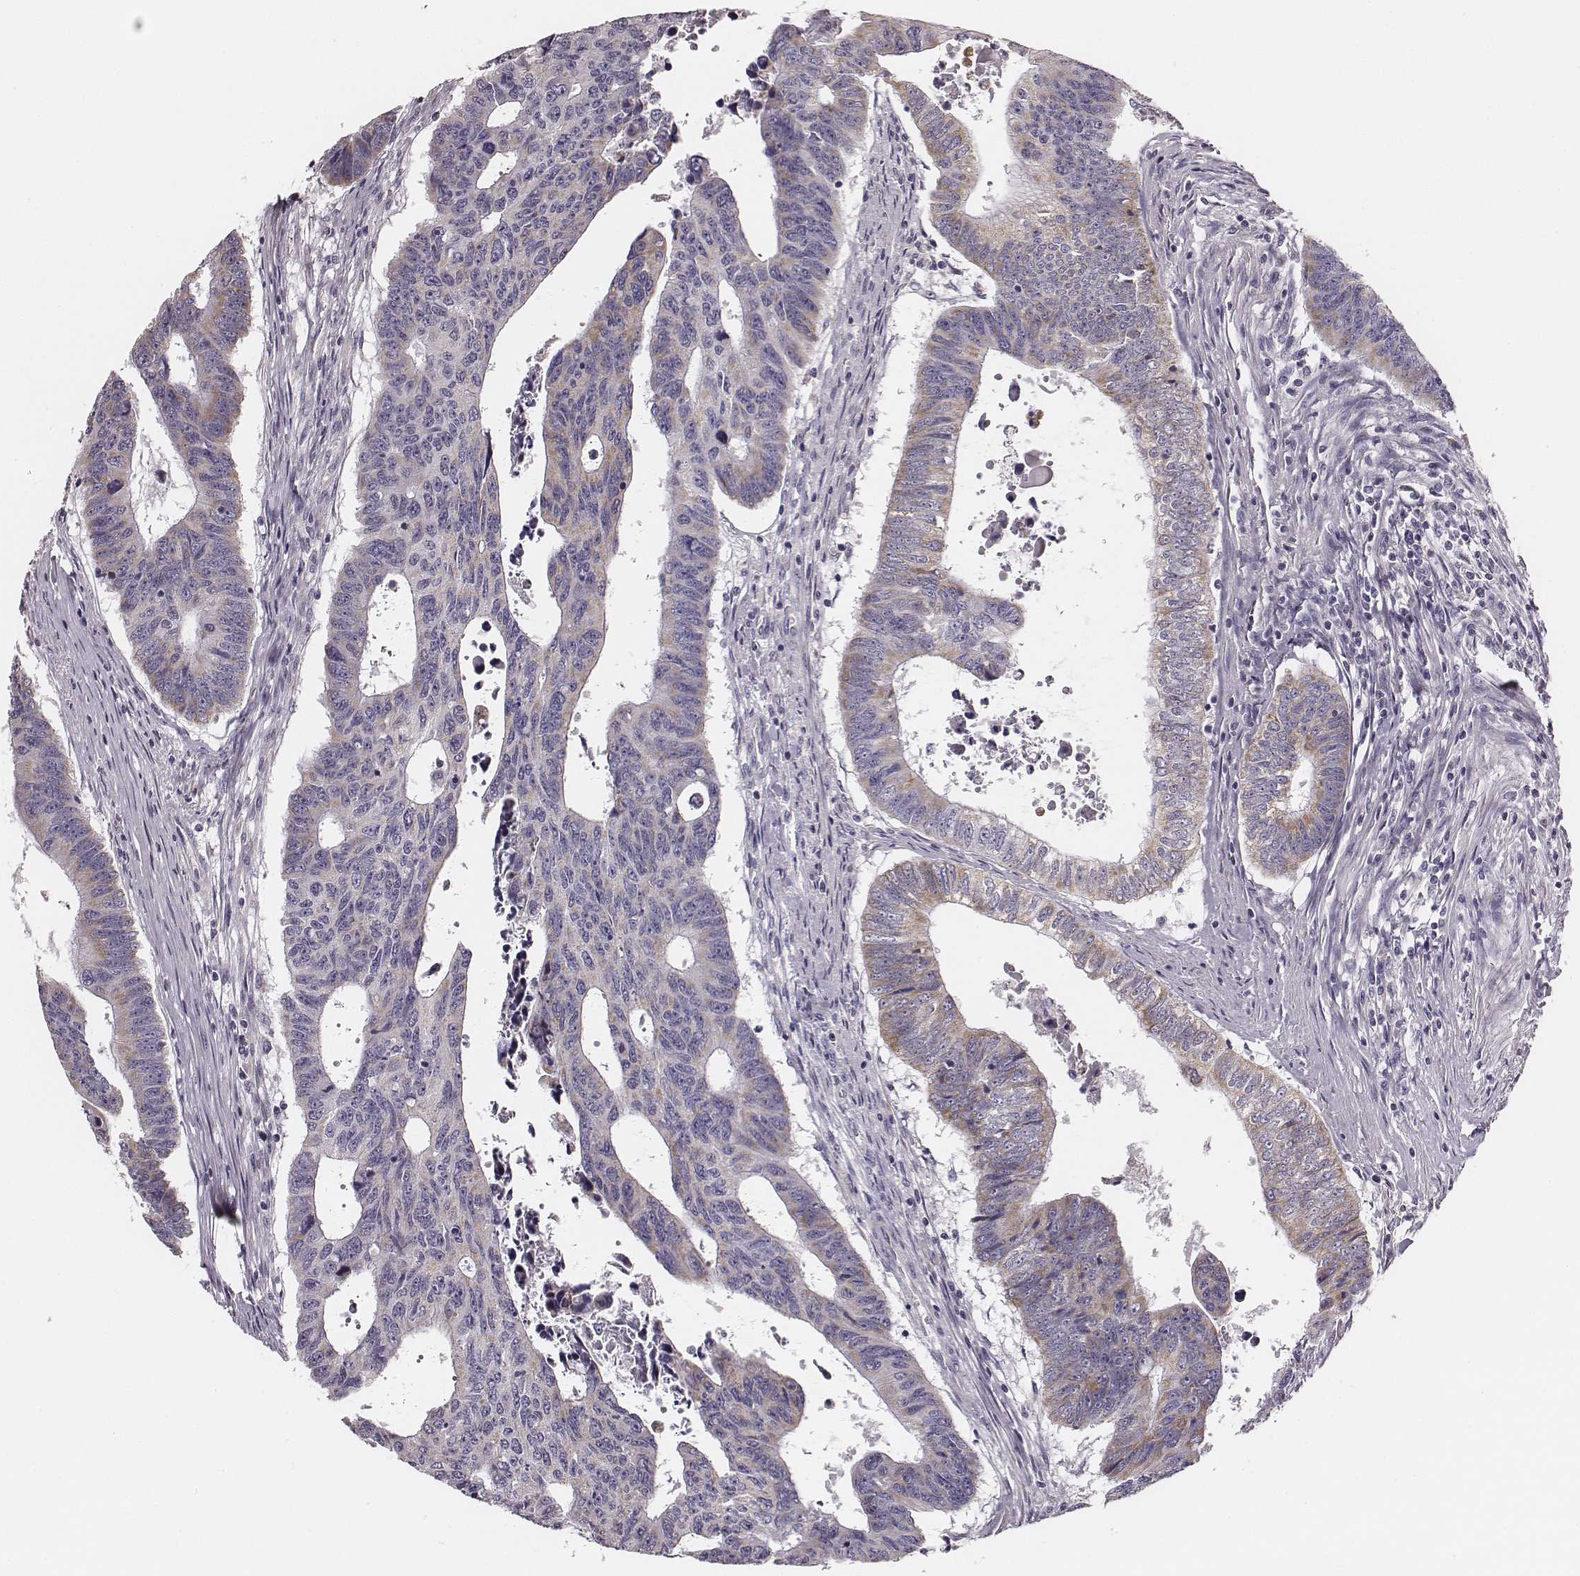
{"staining": {"intensity": "weak", "quantity": "25%-75%", "location": "cytoplasmic/membranous"}, "tissue": "colorectal cancer", "cell_type": "Tumor cells", "image_type": "cancer", "snomed": [{"axis": "morphology", "description": "Adenocarcinoma, NOS"}, {"axis": "topography", "description": "Rectum"}], "caption": "A histopathology image of human colorectal cancer stained for a protein reveals weak cytoplasmic/membranous brown staining in tumor cells.", "gene": "UBL4B", "patient": {"sex": "female", "age": 85}}